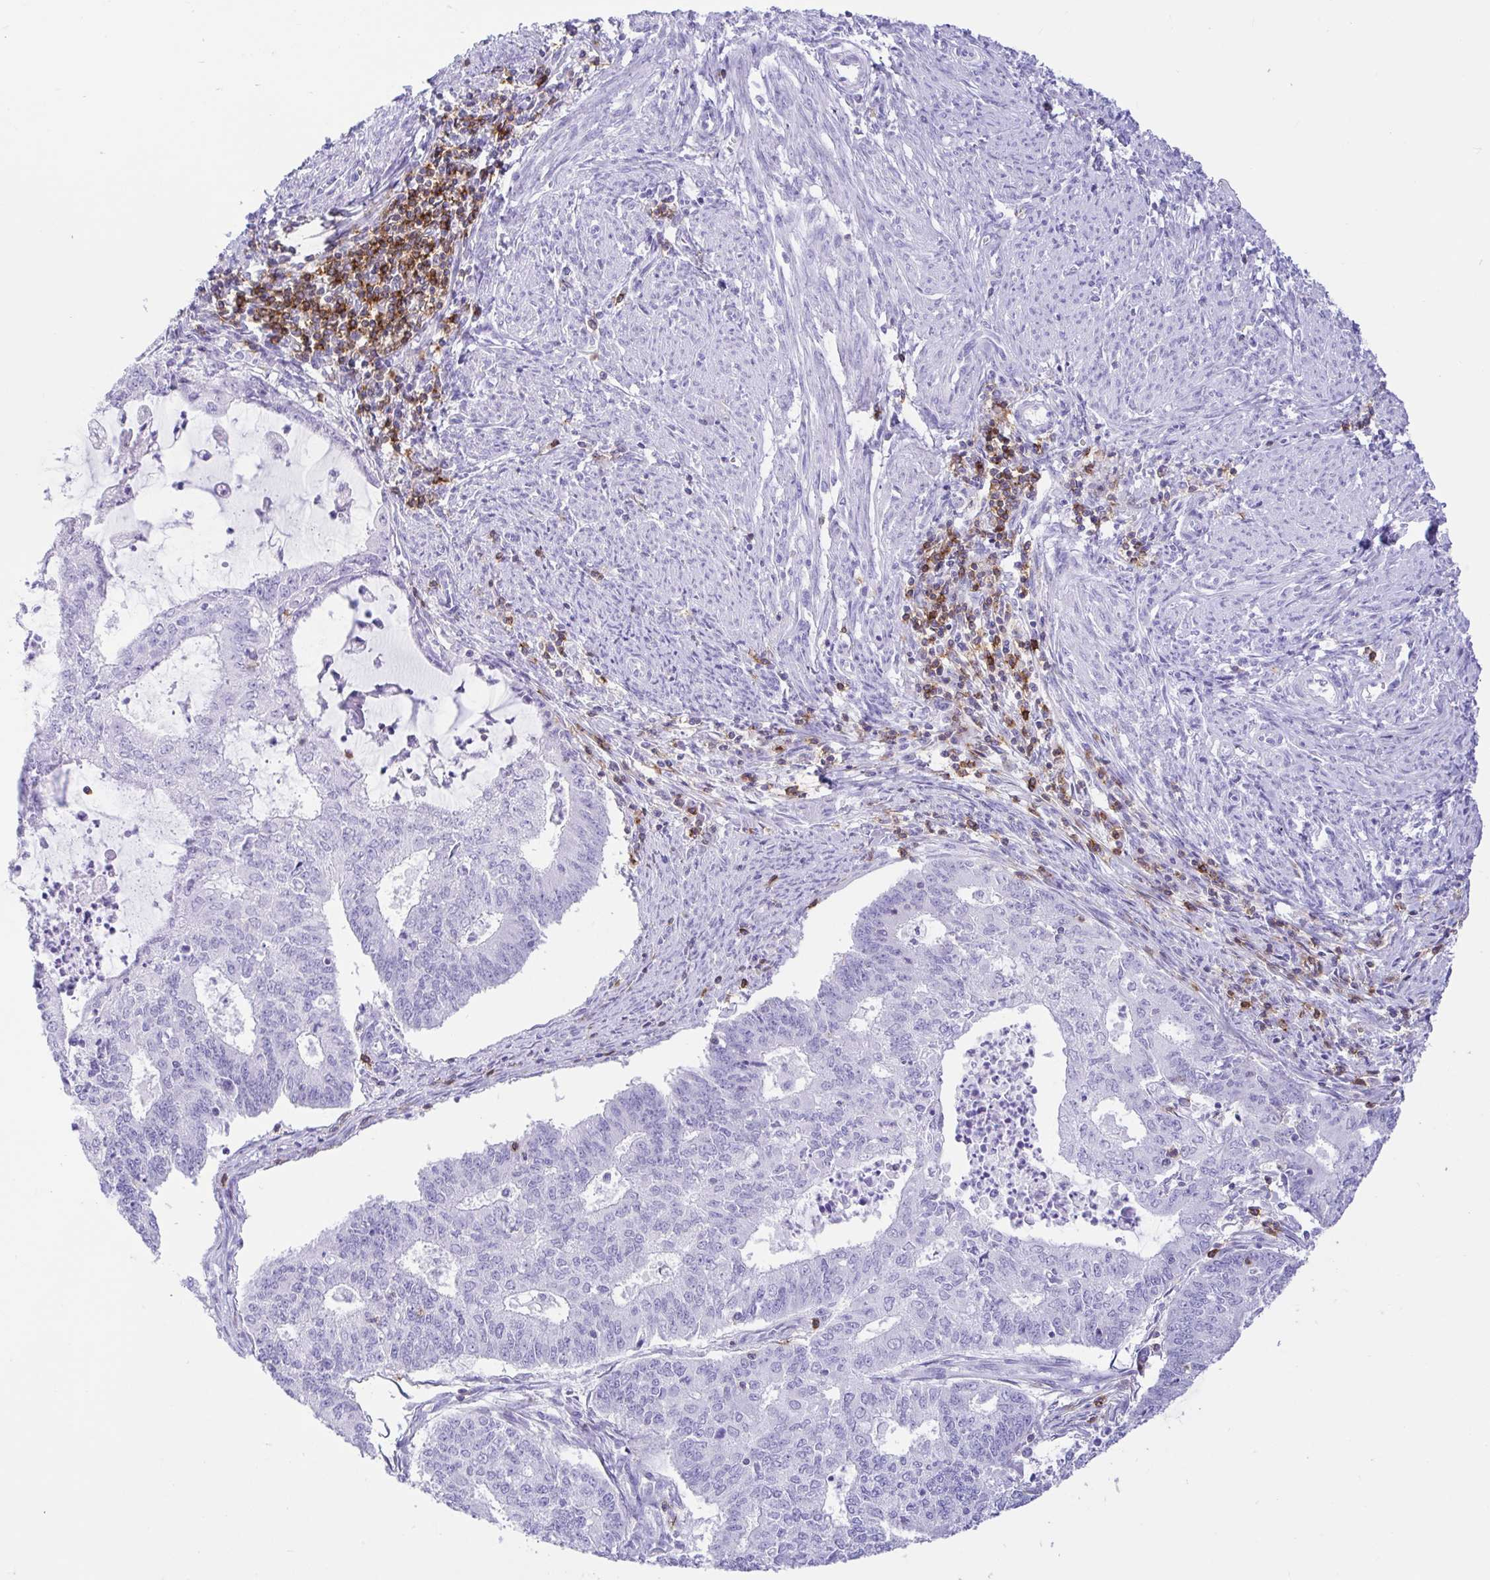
{"staining": {"intensity": "negative", "quantity": "none", "location": "none"}, "tissue": "endometrial cancer", "cell_type": "Tumor cells", "image_type": "cancer", "snomed": [{"axis": "morphology", "description": "Adenocarcinoma, NOS"}, {"axis": "topography", "description": "Endometrium"}], "caption": "The IHC histopathology image has no significant expression in tumor cells of endometrial cancer tissue.", "gene": "CD5", "patient": {"sex": "female", "age": 61}}